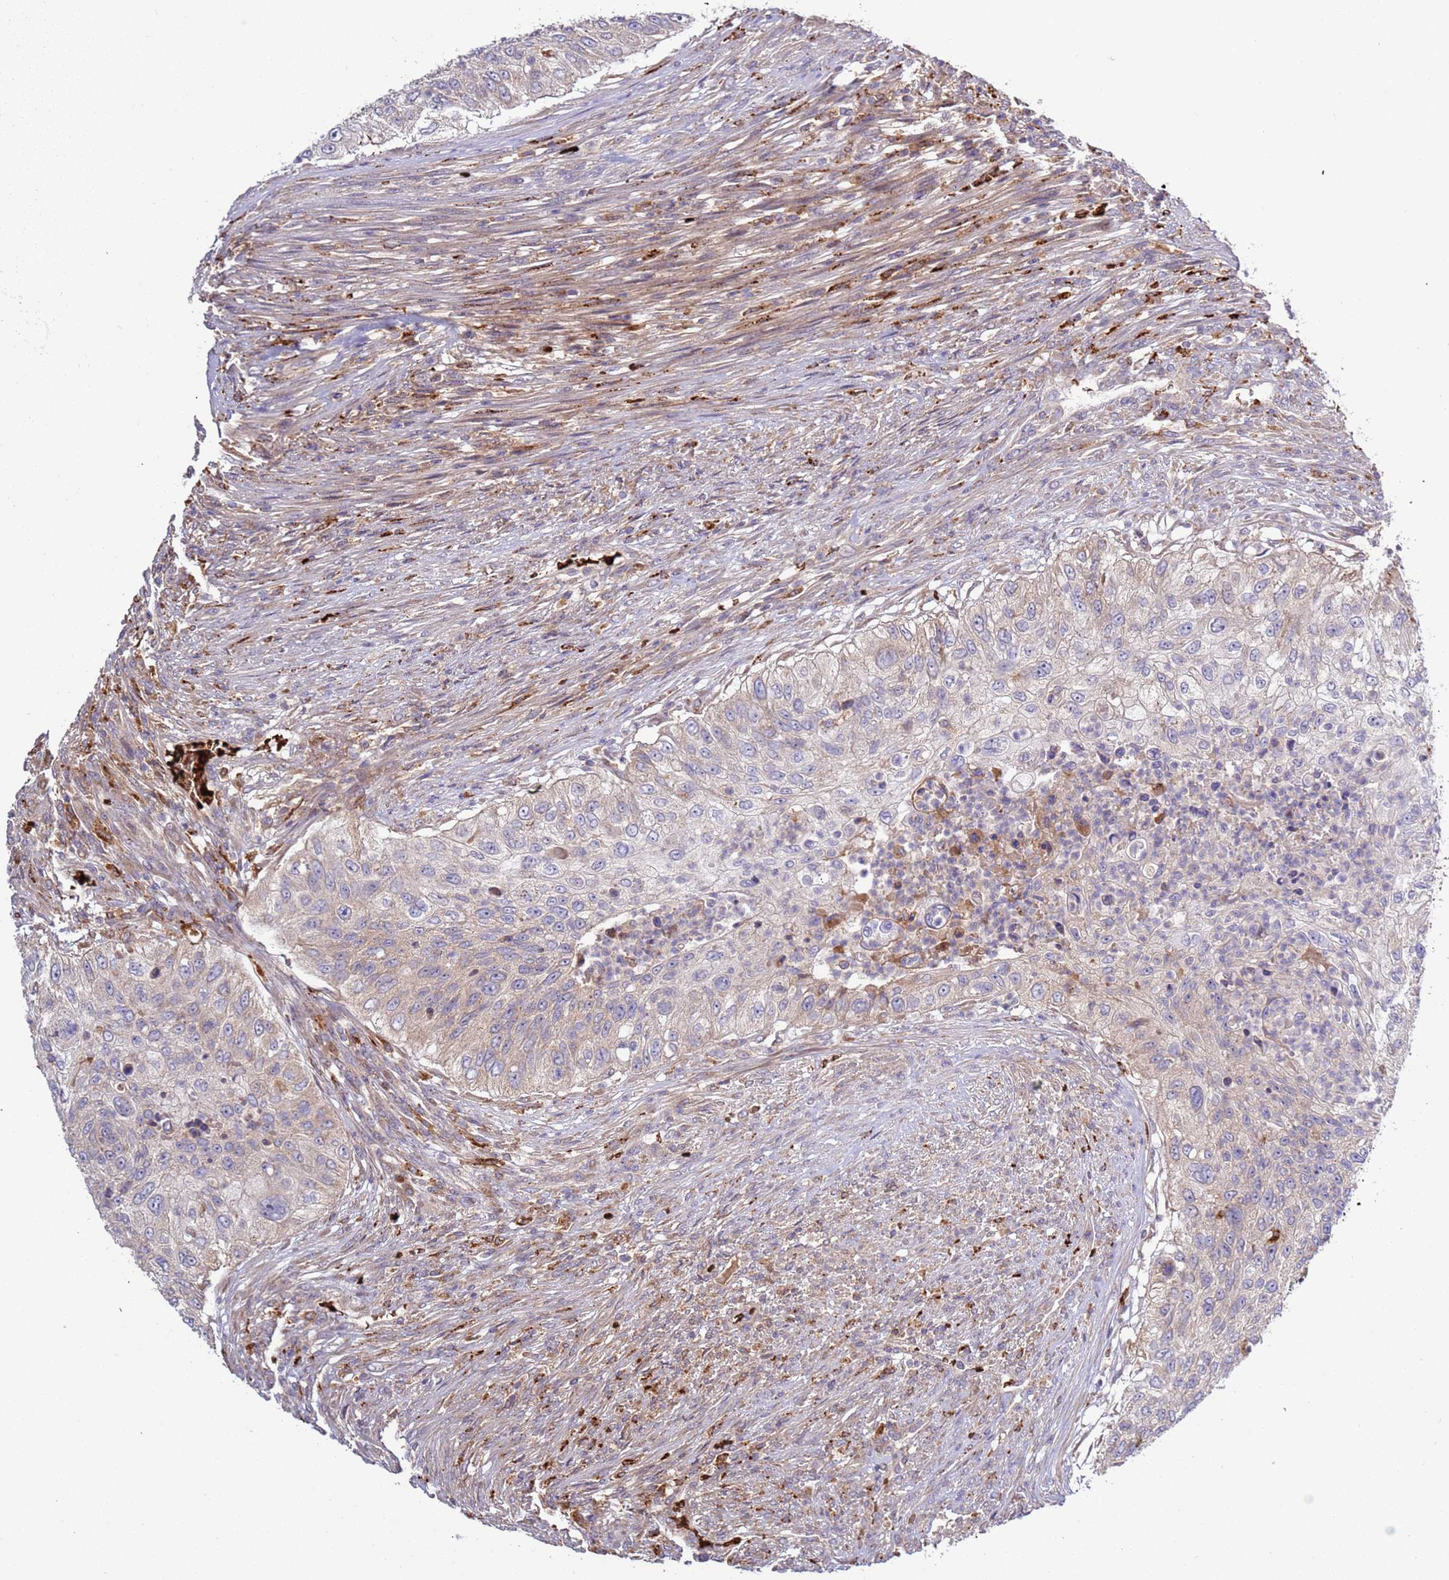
{"staining": {"intensity": "weak", "quantity": "<25%", "location": "cytoplasmic/membranous"}, "tissue": "urothelial cancer", "cell_type": "Tumor cells", "image_type": "cancer", "snomed": [{"axis": "morphology", "description": "Urothelial carcinoma, High grade"}, {"axis": "topography", "description": "Urinary bladder"}], "caption": "Immunohistochemistry micrograph of neoplastic tissue: urothelial cancer stained with DAB (3,3'-diaminobenzidine) exhibits no significant protein staining in tumor cells.", "gene": "VPS36", "patient": {"sex": "female", "age": 60}}